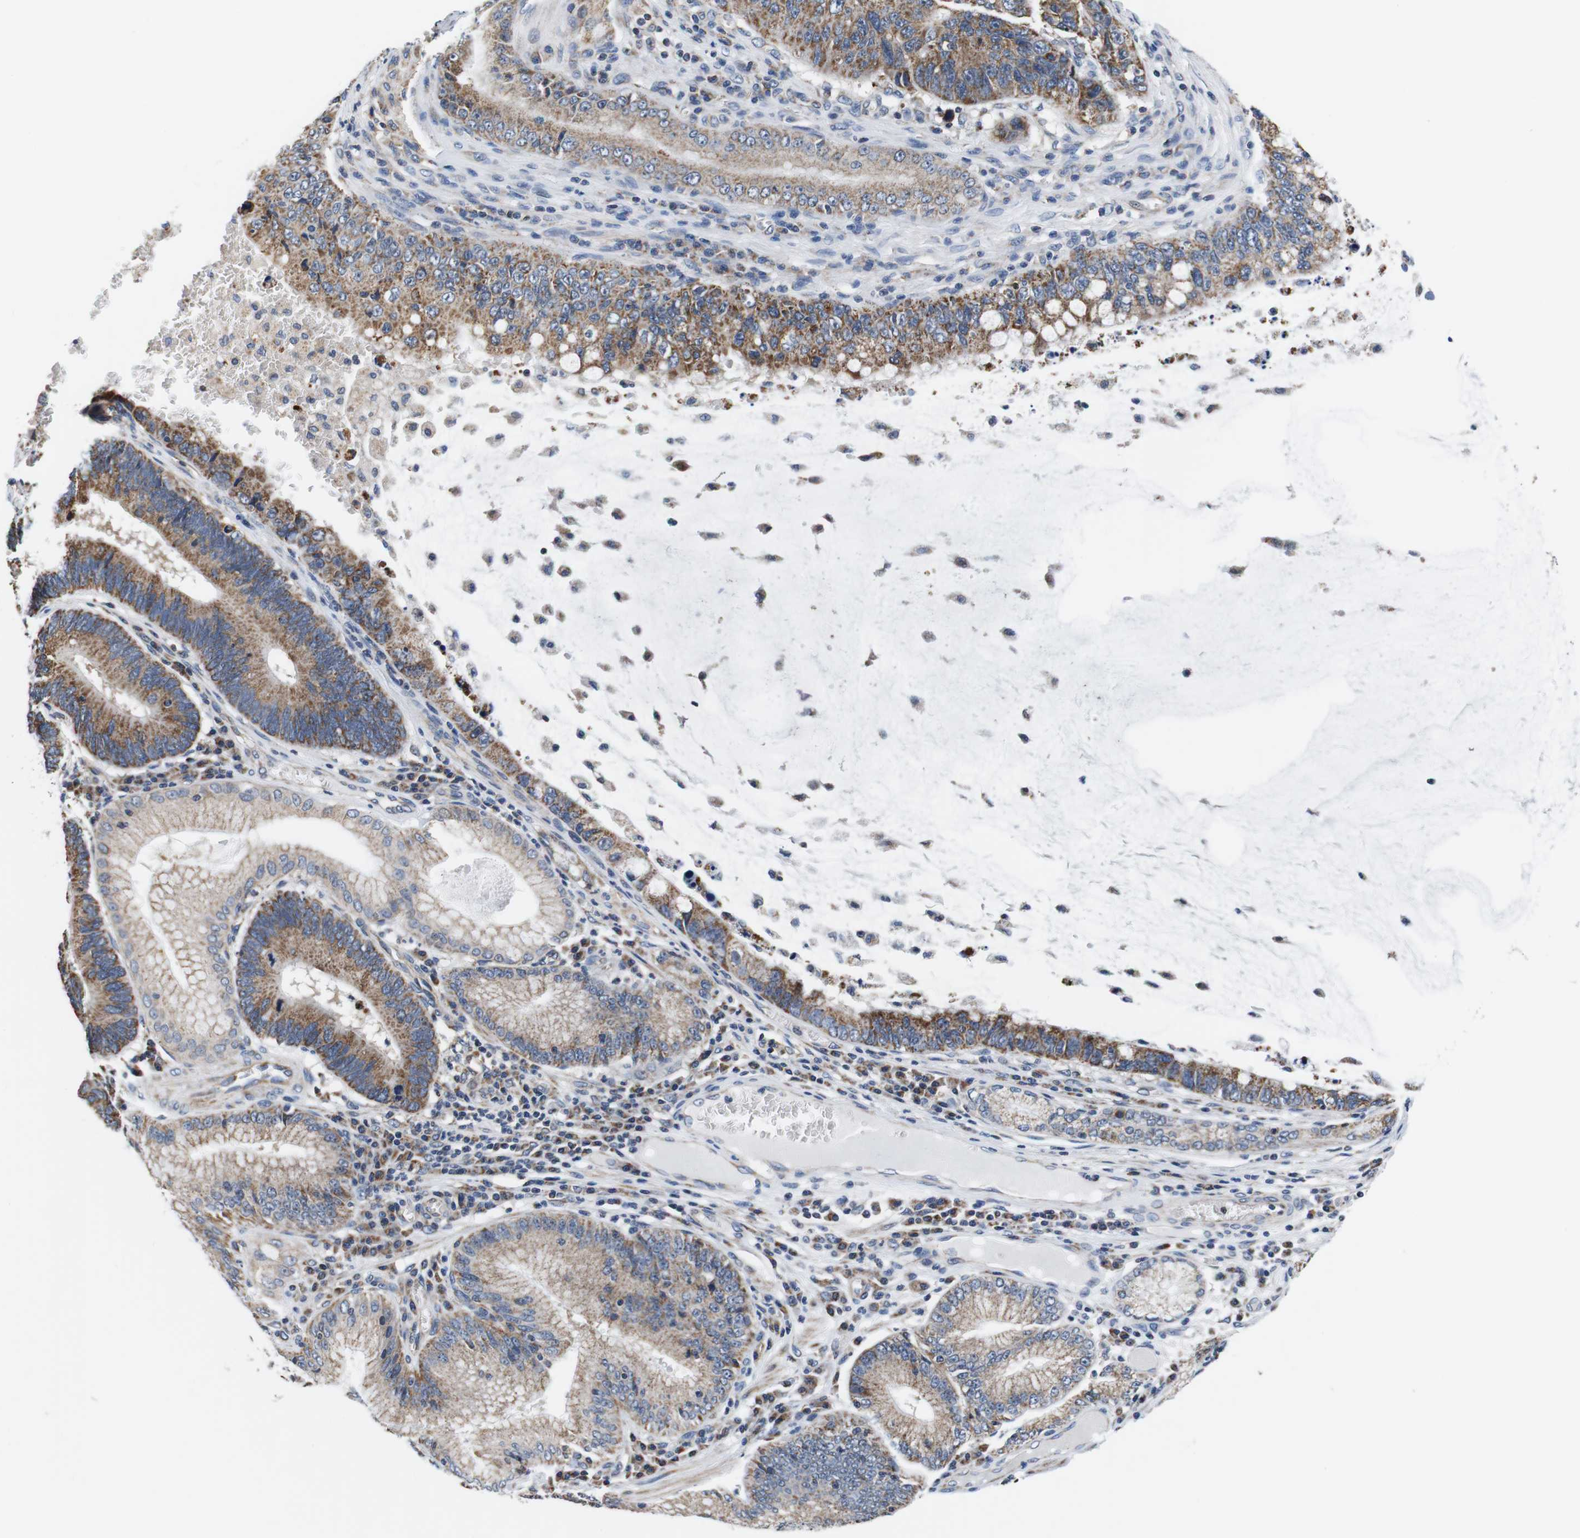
{"staining": {"intensity": "moderate", "quantity": ">75%", "location": "cytoplasmic/membranous"}, "tissue": "stomach cancer", "cell_type": "Tumor cells", "image_type": "cancer", "snomed": [{"axis": "morphology", "description": "Adenocarcinoma, NOS"}, {"axis": "topography", "description": "Stomach"}], "caption": "Immunohistochemistry (IHC) of human stomach adenocarcinoma exhibits medium levels of moderate cytoplasmic/membranous expression in approximately >75% of tumor cells.", "gene": "LRP4", "patient": {"sex": "male", "age": 59}}